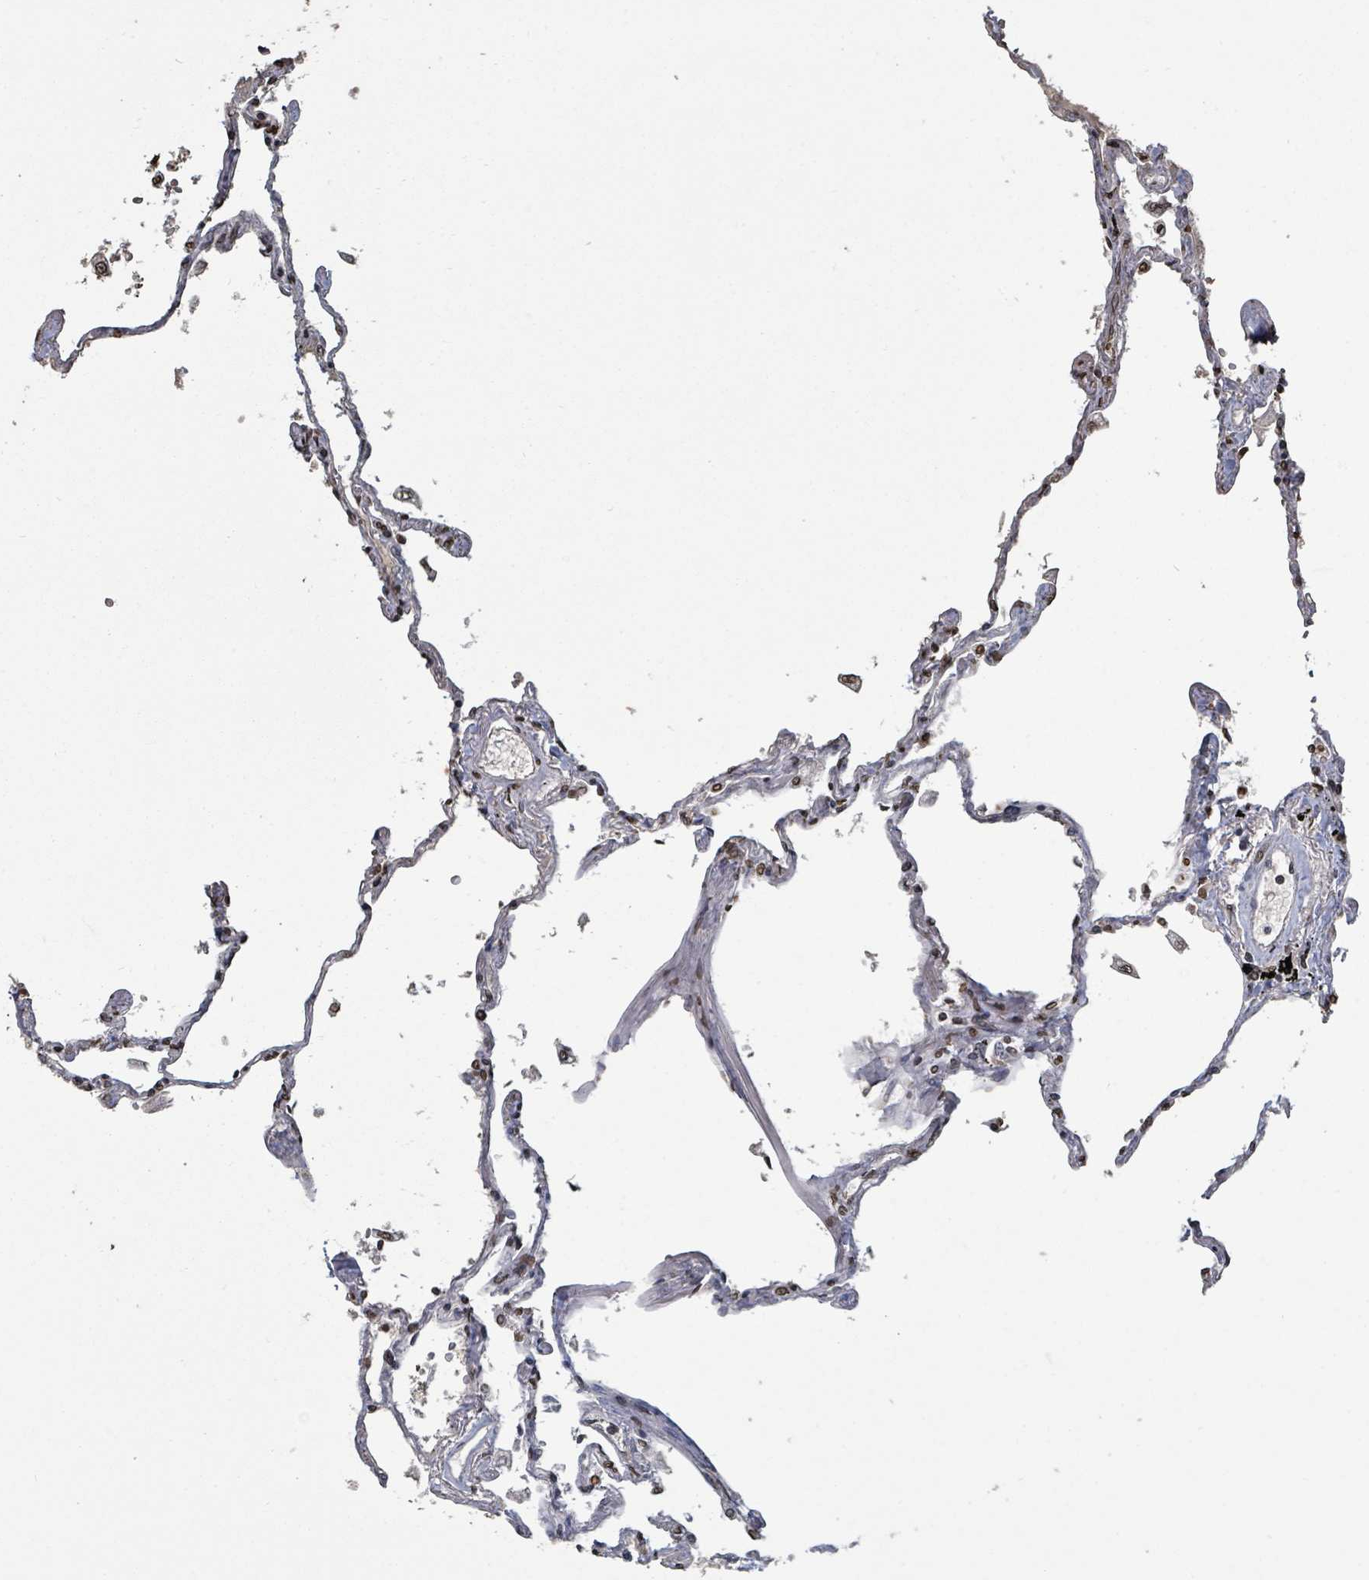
{"staining": {"intensity": "strong", "quantity": "25%-75%", "location": "nuclear"}, "tissue": "lung", "cell_type": "Alveolar cells", "image_type": "normal", "snomed": [{"axis": "morphology", "description": "Normal tissue, NOS"}, {"axis": "topography", "description": "Lung"}], "caption": "Strong nuclear expression for a protein is identified in about 25%-75% of alveolar cells of benign lung using immunohistochemistry (IHC).", "gene": "MRPS12", "patient": {"sex": "female", "age": 67}}